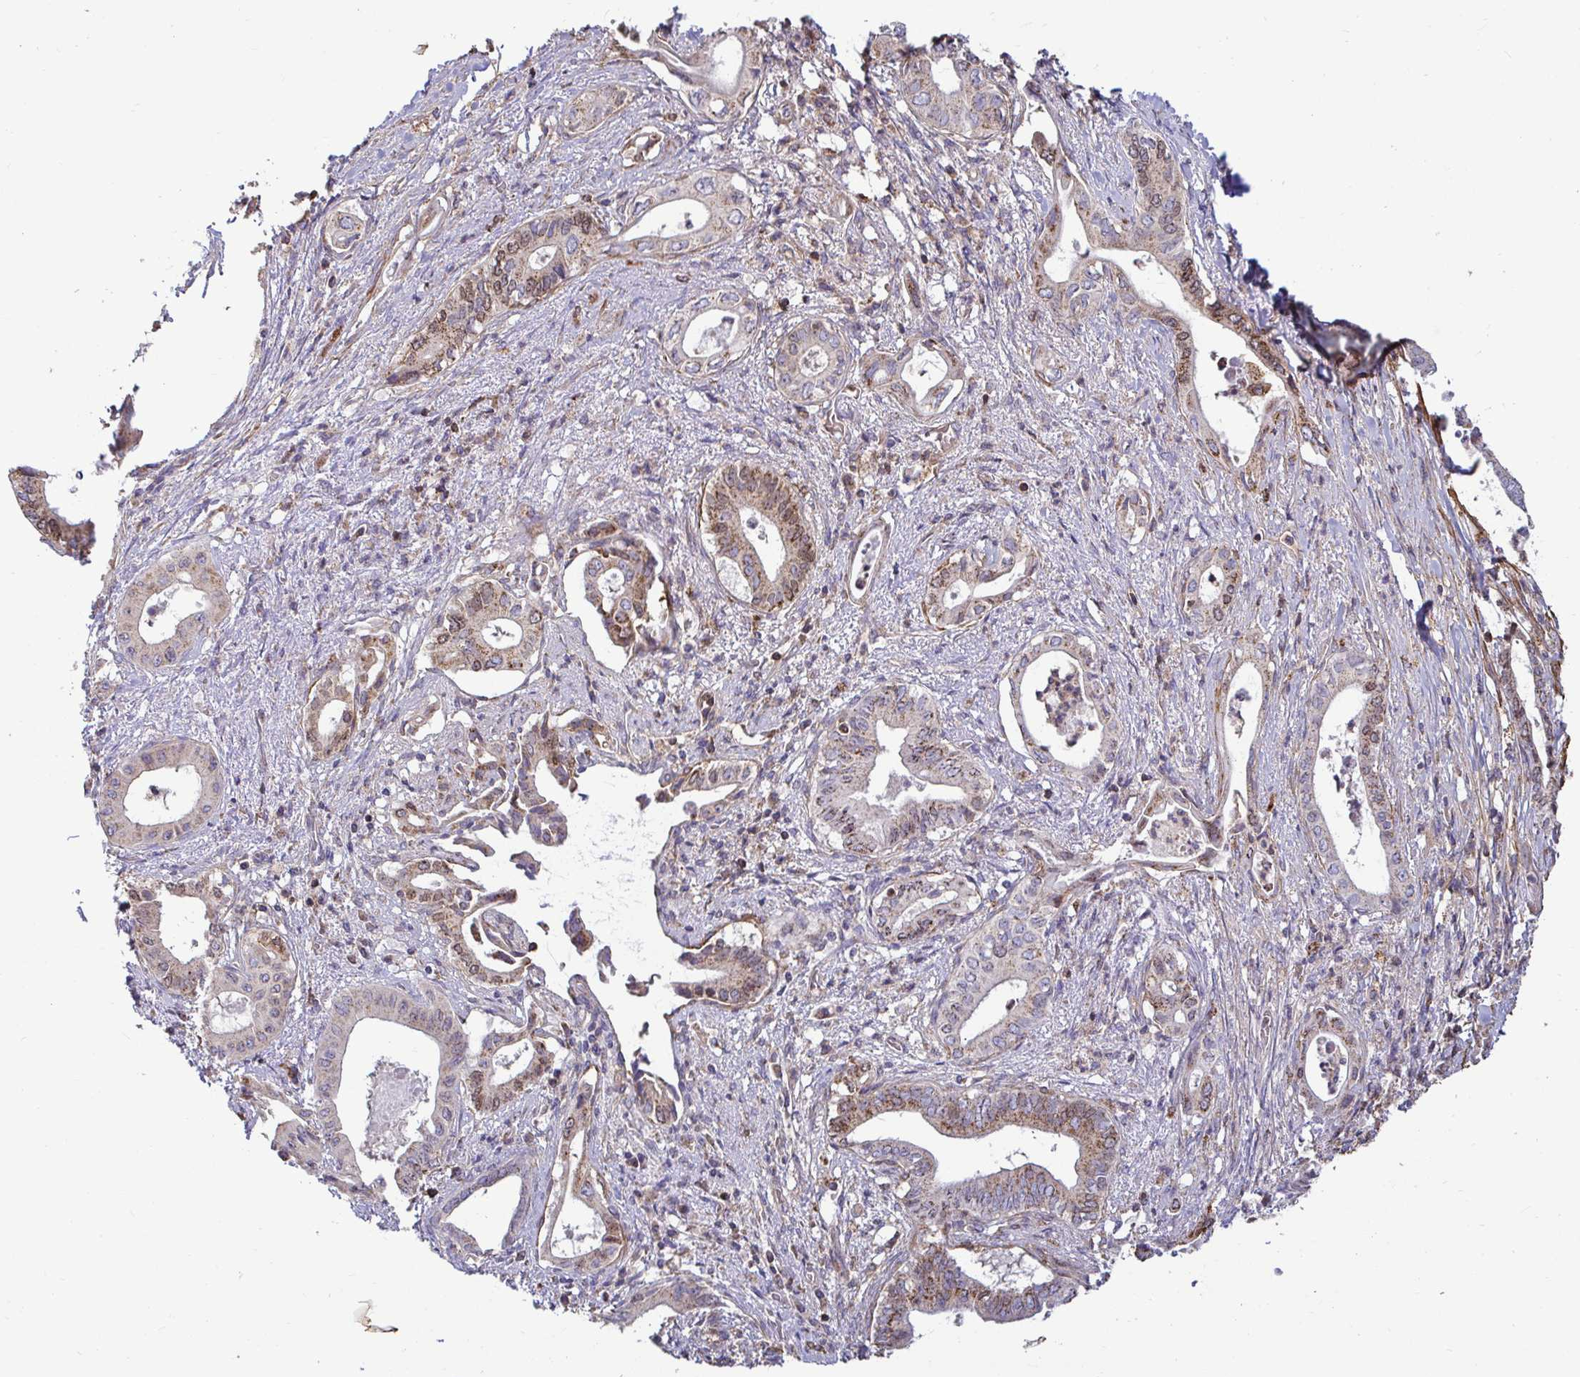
{"staining": {"intensity": "moderate", "quantity": "25%-75%", "location": "cytoplasmic/membranous"}, "tissue": "pancreatic cancer", "cell_type": "Tumor cells", "image_type": "cancer", "snomed": [{"axis": "morphology", "description": "Adenocarcinoma, NOS"}, {"axis": "topography", "description": "Pancreas"}], "caption": "Immunohistochemical staining of human pancreatic cancer reveals moderate cytoplasmic/membranous protein positivity in about 25%-75% of tumor cells. (IHC, brightfield microscopy, high magnification).", "gene": "SPRY1", "patient": {"sex": "female", "age": 77}}